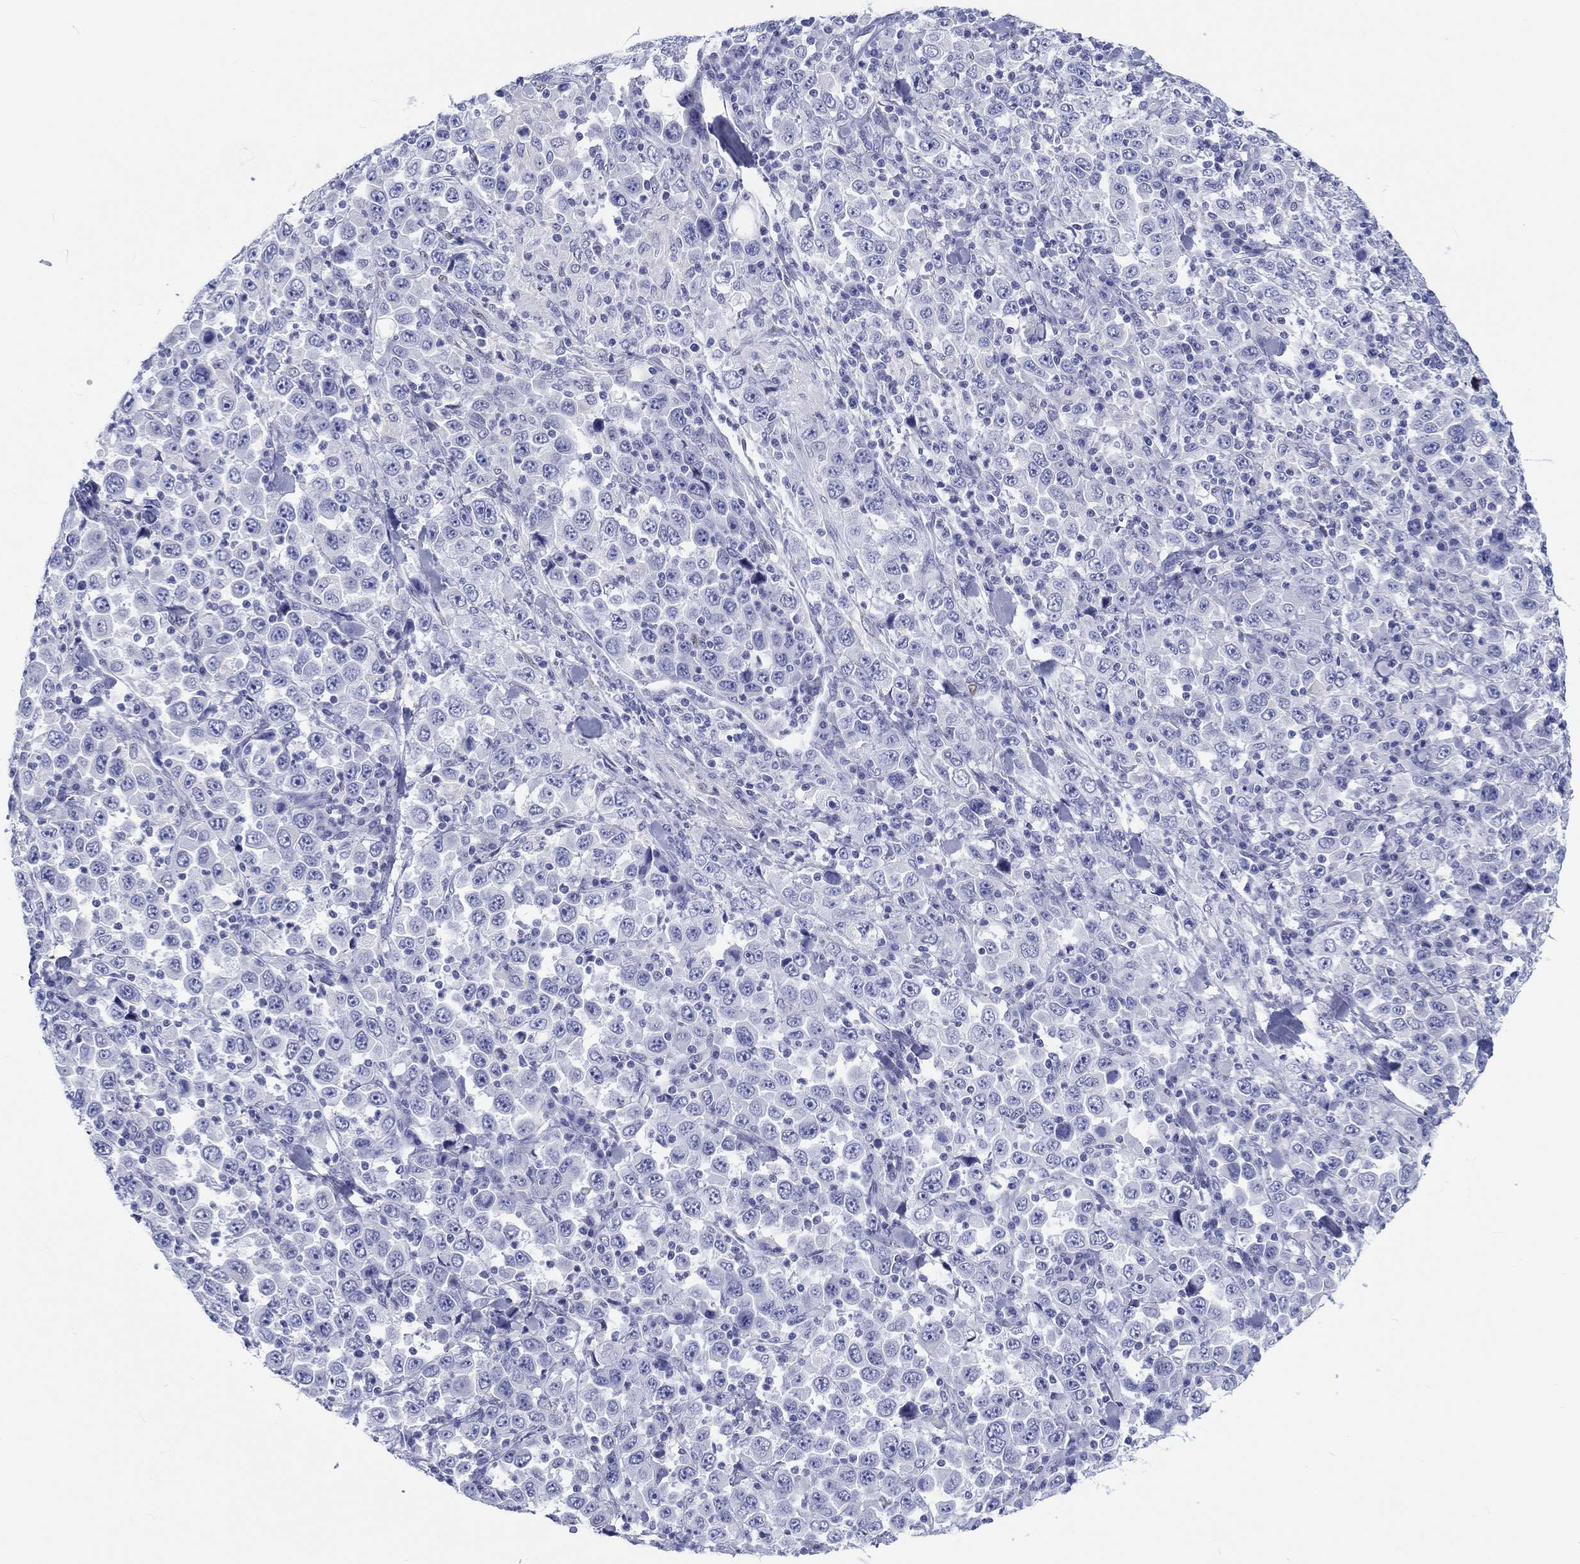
{"staining": {"intensity": "negative", "quantity": "none", "location": "none"}, "tissue": "stomach cancer", "cell_type": "Tumor cells", "image_type": "cancer", "snomed": [{"axis": "morphology", "description": "Normal tissue, NOS"}, {"axis": "morphology", "description": "Adenocarcinoma, NOS"}, {"axis": "topography", "description": "Stomach, upper"}, {"axis": "topography", "description": "Stomach"}], "caption": "Immunohistochemistry of human stomach adenocarcinoma reveals no positivity in tumor cells. The staining was performed using DAB (3,3'-diaminobenzidine) to visualize the protein expression in brown, while the nuclei were stained in blue with hematoxylin (Magnification: 20x).", "gene": "H1-1", "patient": {"sex": "male", "age": 59}}